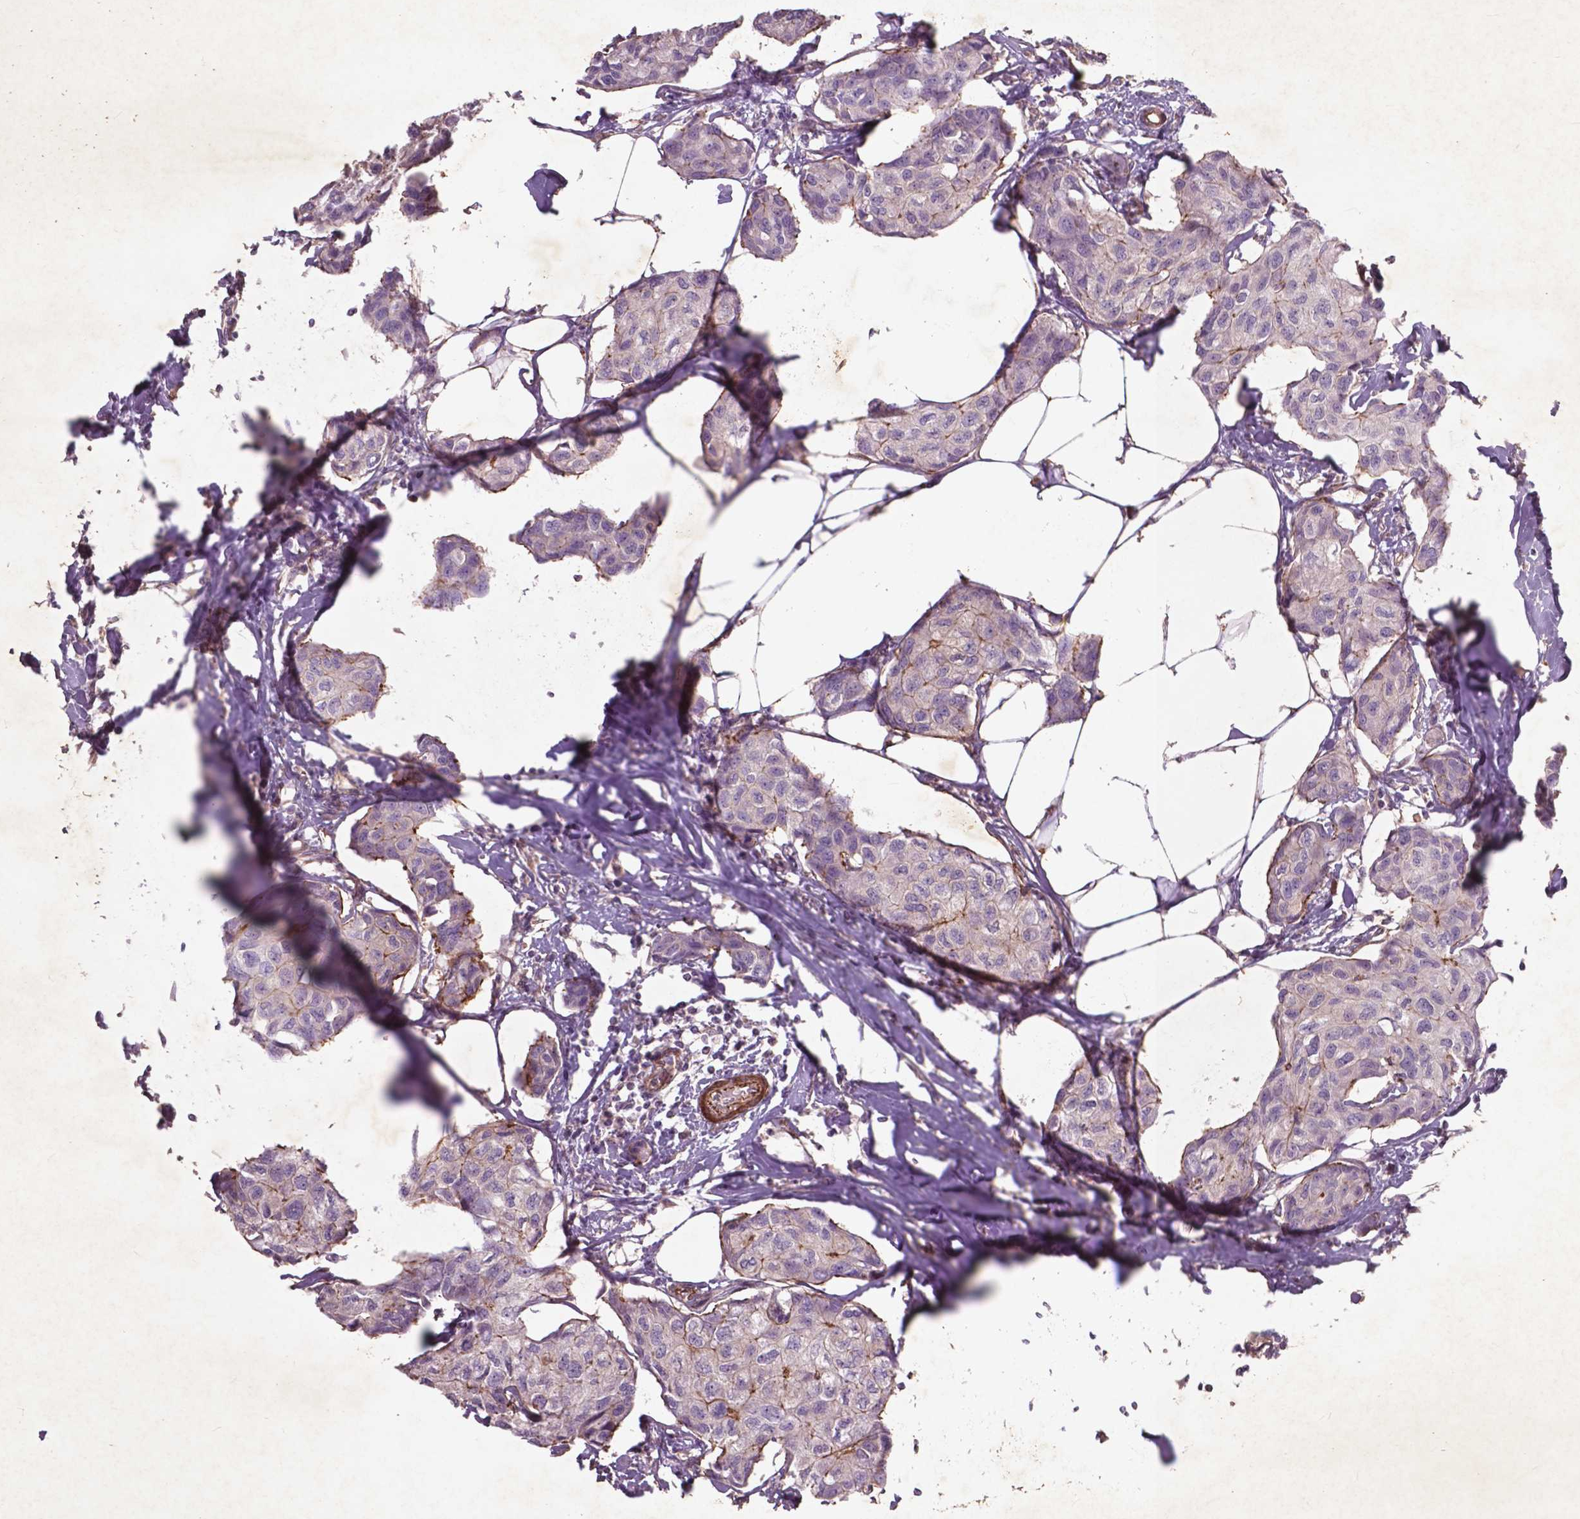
{"staining": {"intensity": "negative", "quantity": "none", "location": "none"}, "tissue": "breast cancer", "cell_type": "Tumor cells", "image_type": "cancer", "snomed": [{"axis": "morphology", "description": "Duct carcinoma"}, {"axis": "topography", "description": "Breast"}], "caption": "There is no significant positivity in tumor cells of breast infiltrating ductal carcinoma.", "gene": "RFPL4B", "patient": {"sex": "female", "age": 80}}